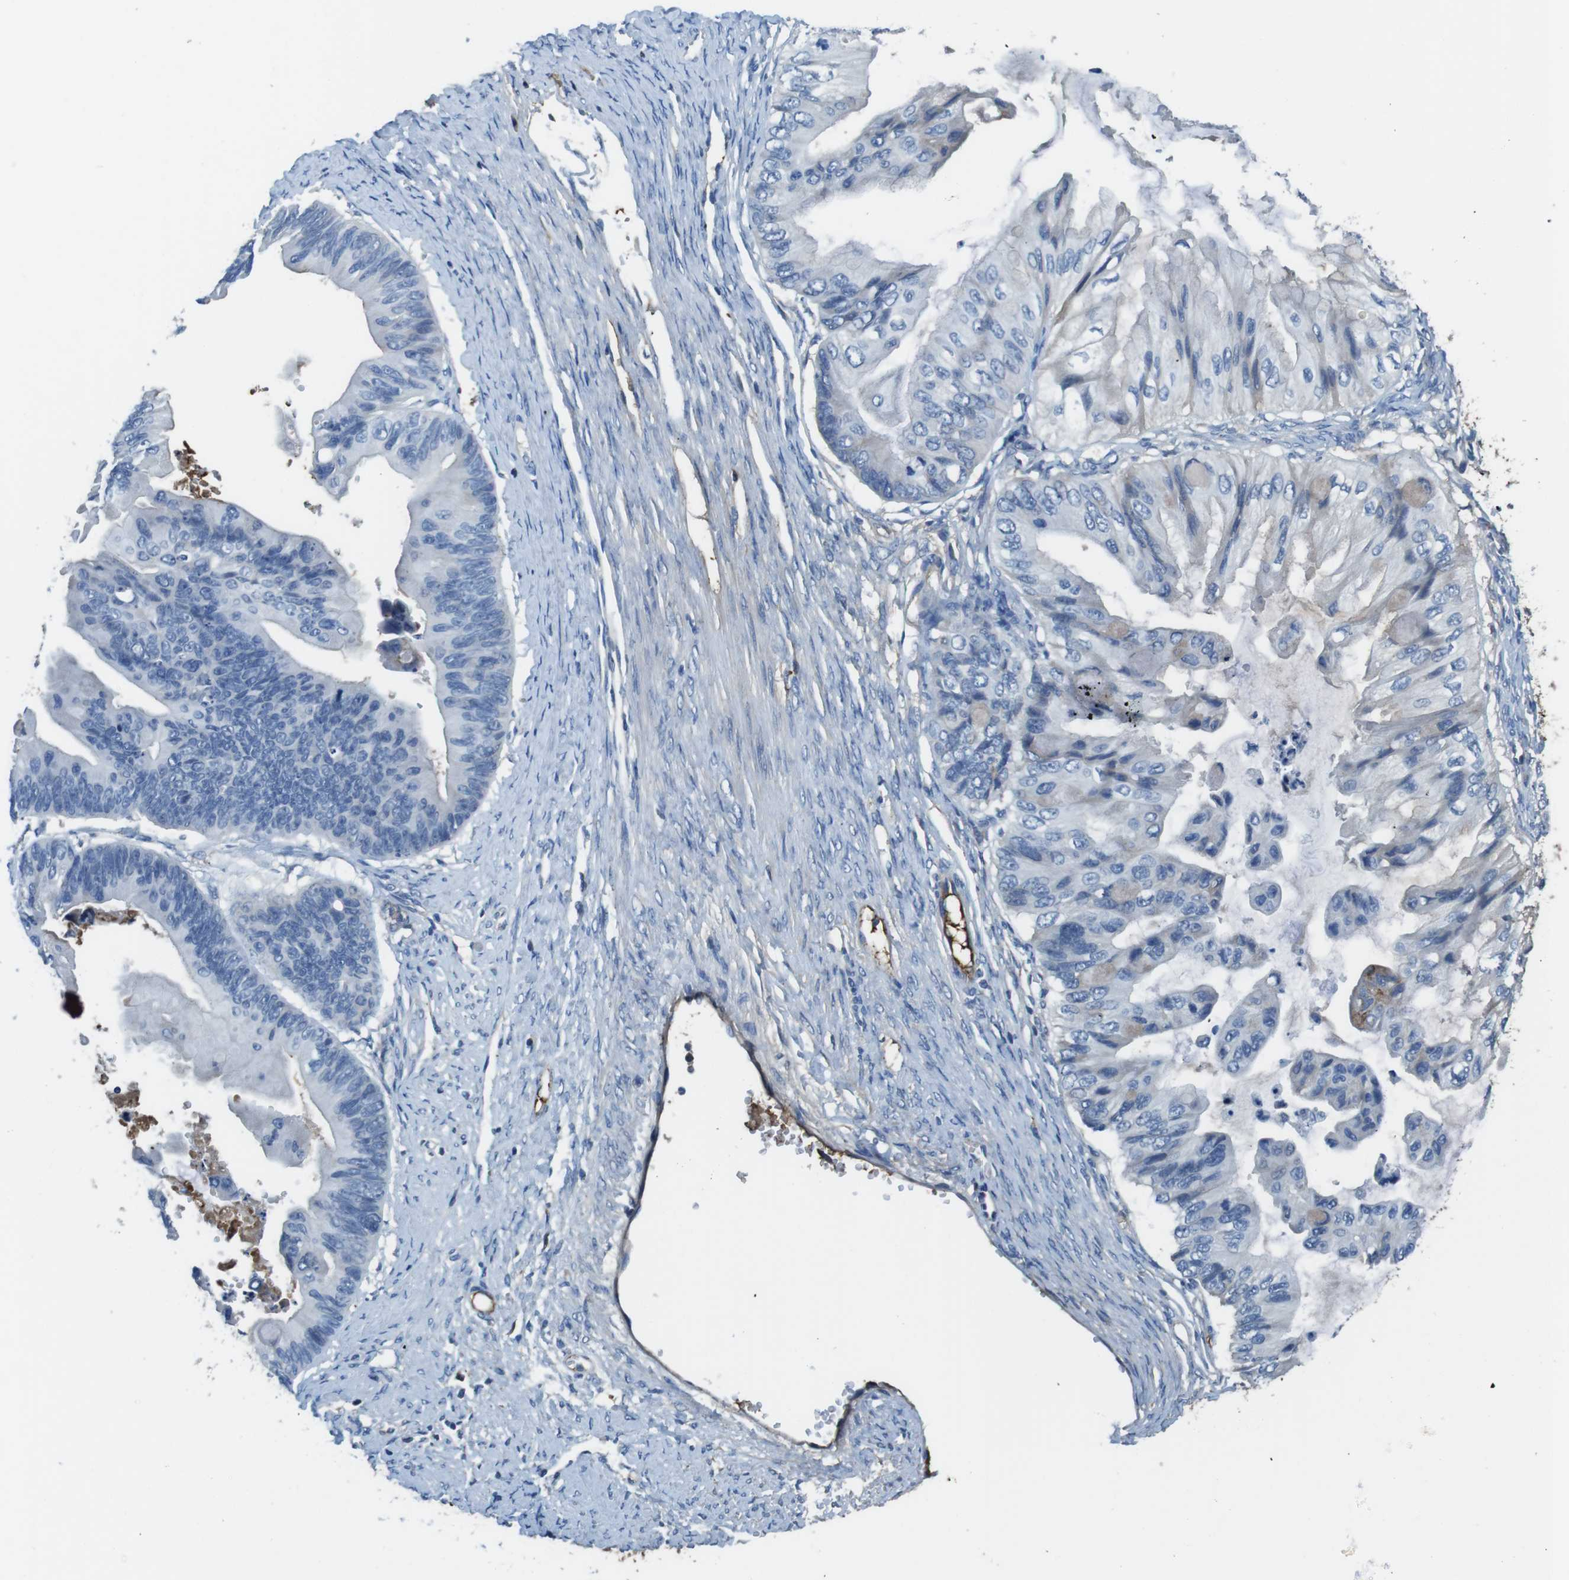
{"staining": {"intensity": "negative", "quantity": "none", "location": "none"}, "tissue": "ovarian cancer", "cell_type": "Tumor cells", "image_type": "cancer", "snomed": [{"axis": "morphology", "description": "Cystadenocarcinoma, mucinous, NOS"}, {"axis": "topography", "description": "Ovary"}], "caption": "Human ovarian cancer (mucinous cystadenocarcinoma) stained for a protein using IHC shows no positivity in tumor cells.", "gene": "TMPRSS15", "patient": {"sex": "female", "age": 61}}